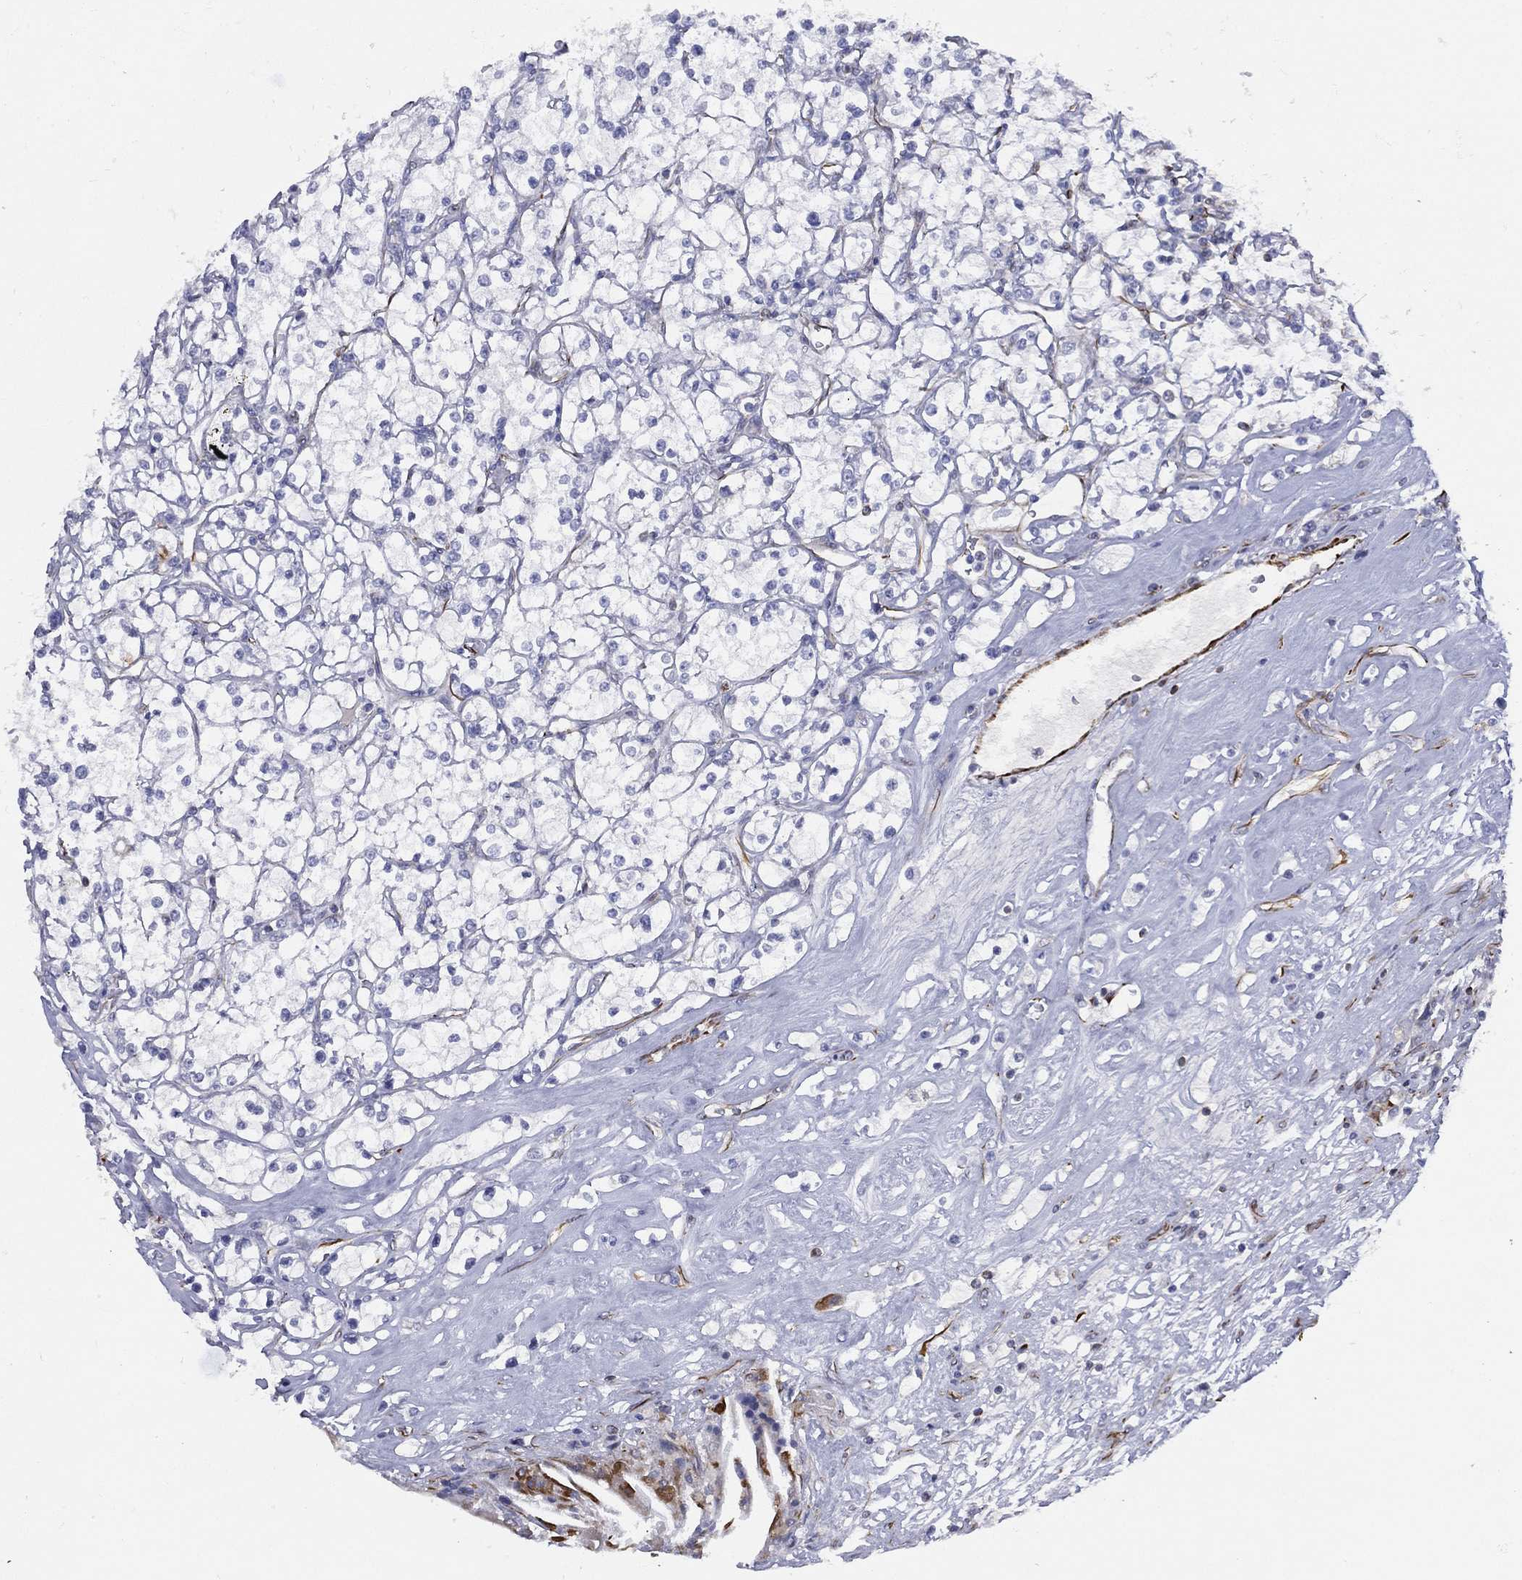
{"staining": {"intensity": "negative", "quantity": "none", "location": "none"}, "tissue": "renal cancer", "cell_type": "Tumor cells", "image_type": "cancer", "snomed": [{"axis": "morphology", "description": "Adenocarcinoma, NOS"}, {"axis": "topography", "description": "Kidney"}], "caption": "The histopathology image displays no significant positivity in tumor cells of adenocarcinoma (renal).", "gene": "MAS1", "patient": {"sex": "male", "age": 67}}